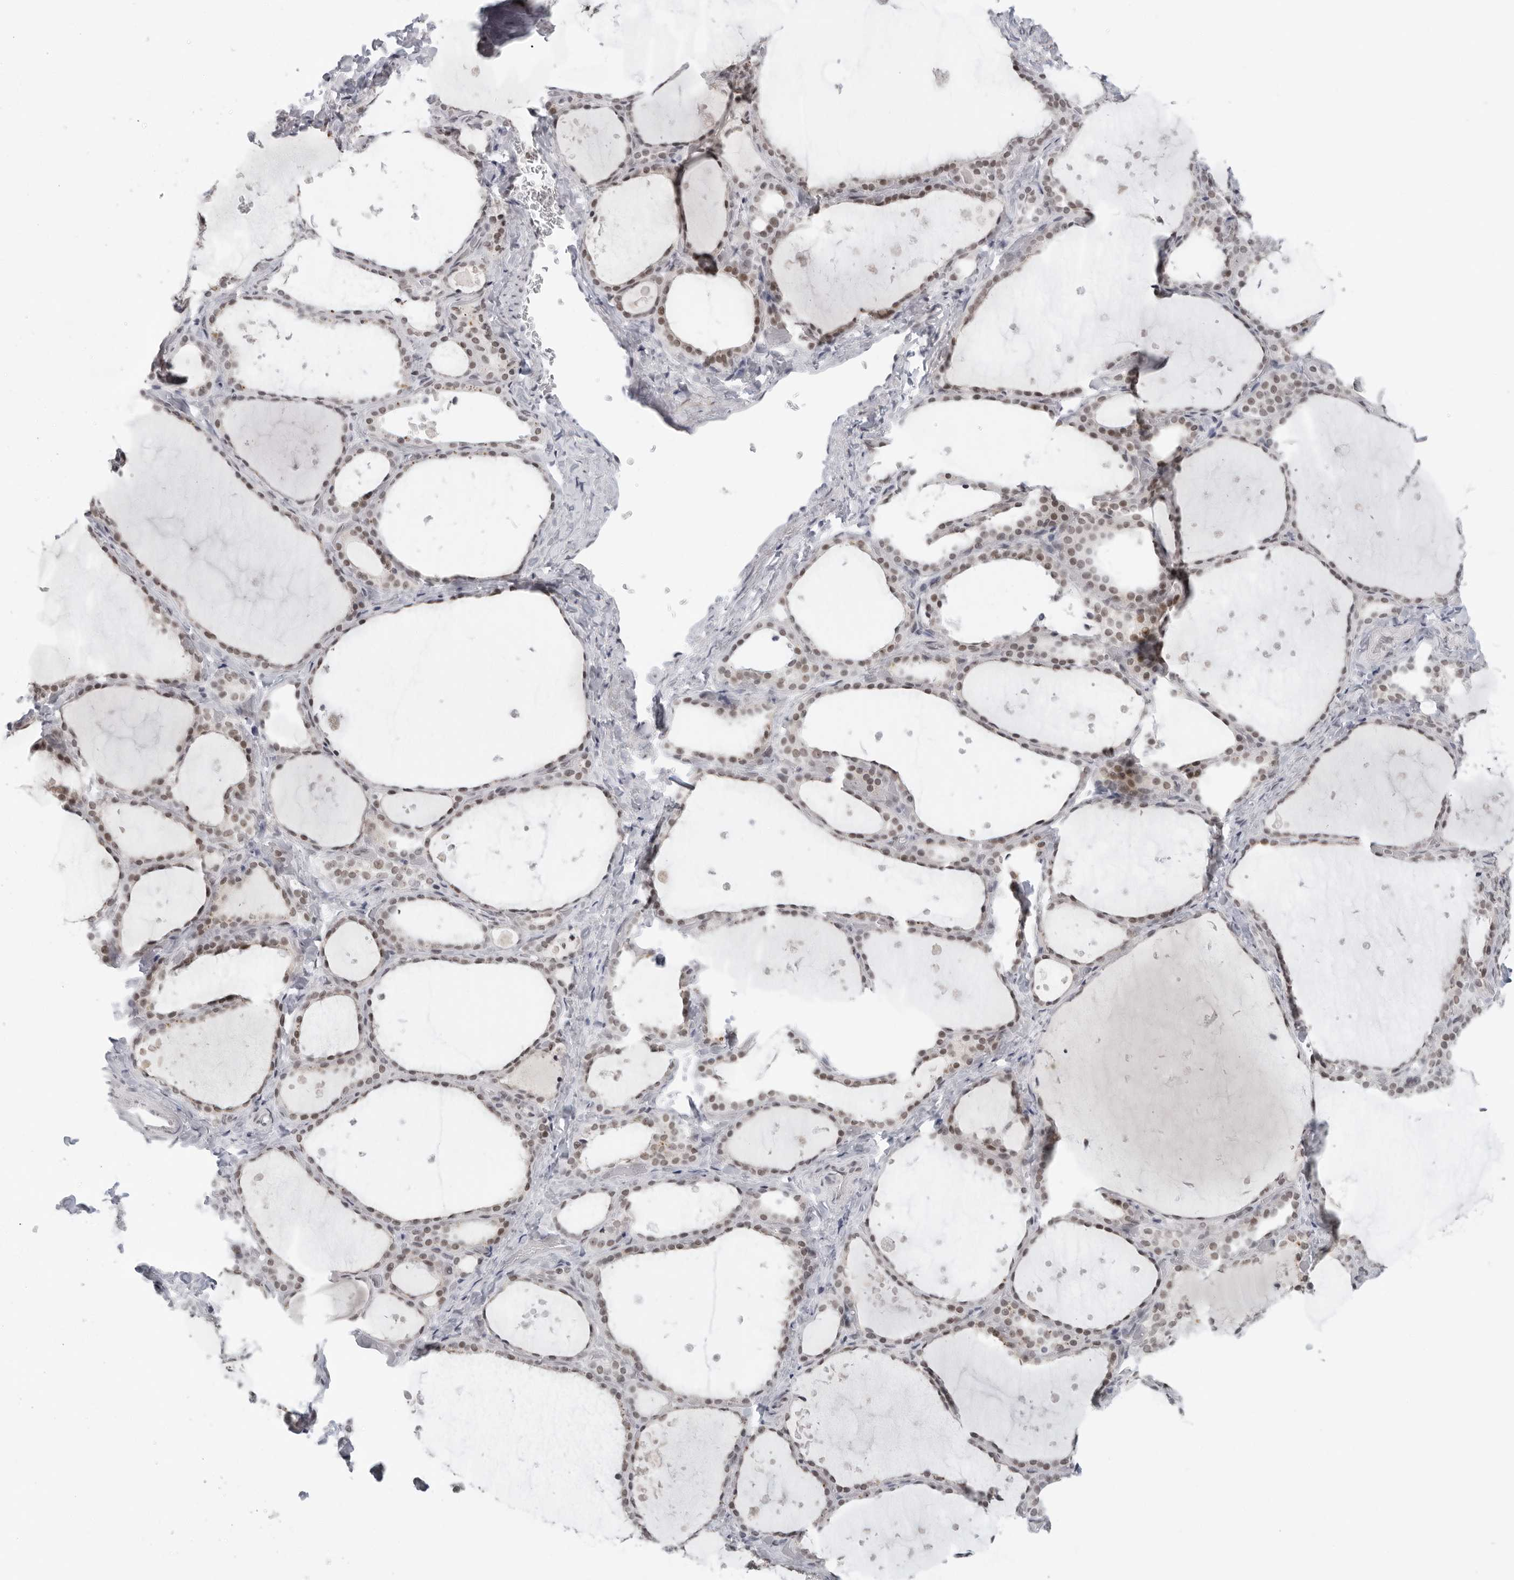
{"staining": {"intensity": "weak", "quantity": "25%-75%", "location": "nuclear"}, "tissue": "thyroid gland", "cell_type": "Glandular cells", "image_type": "normal", "snomed": [{"axis": "morphology", "description": "Normal tissue, NOS"}, {"axis": "topography", "description": "Thyroid gland"}], "caption": "Glandular cells show weak nuclear expression in approximately 25%-75% of cells in unremarkable thyroid gland. (DAB IHC with brightfield microscopy, high magnification).", "gene": "FOXK2", "patient": {"sex": "female", "age": 44}}